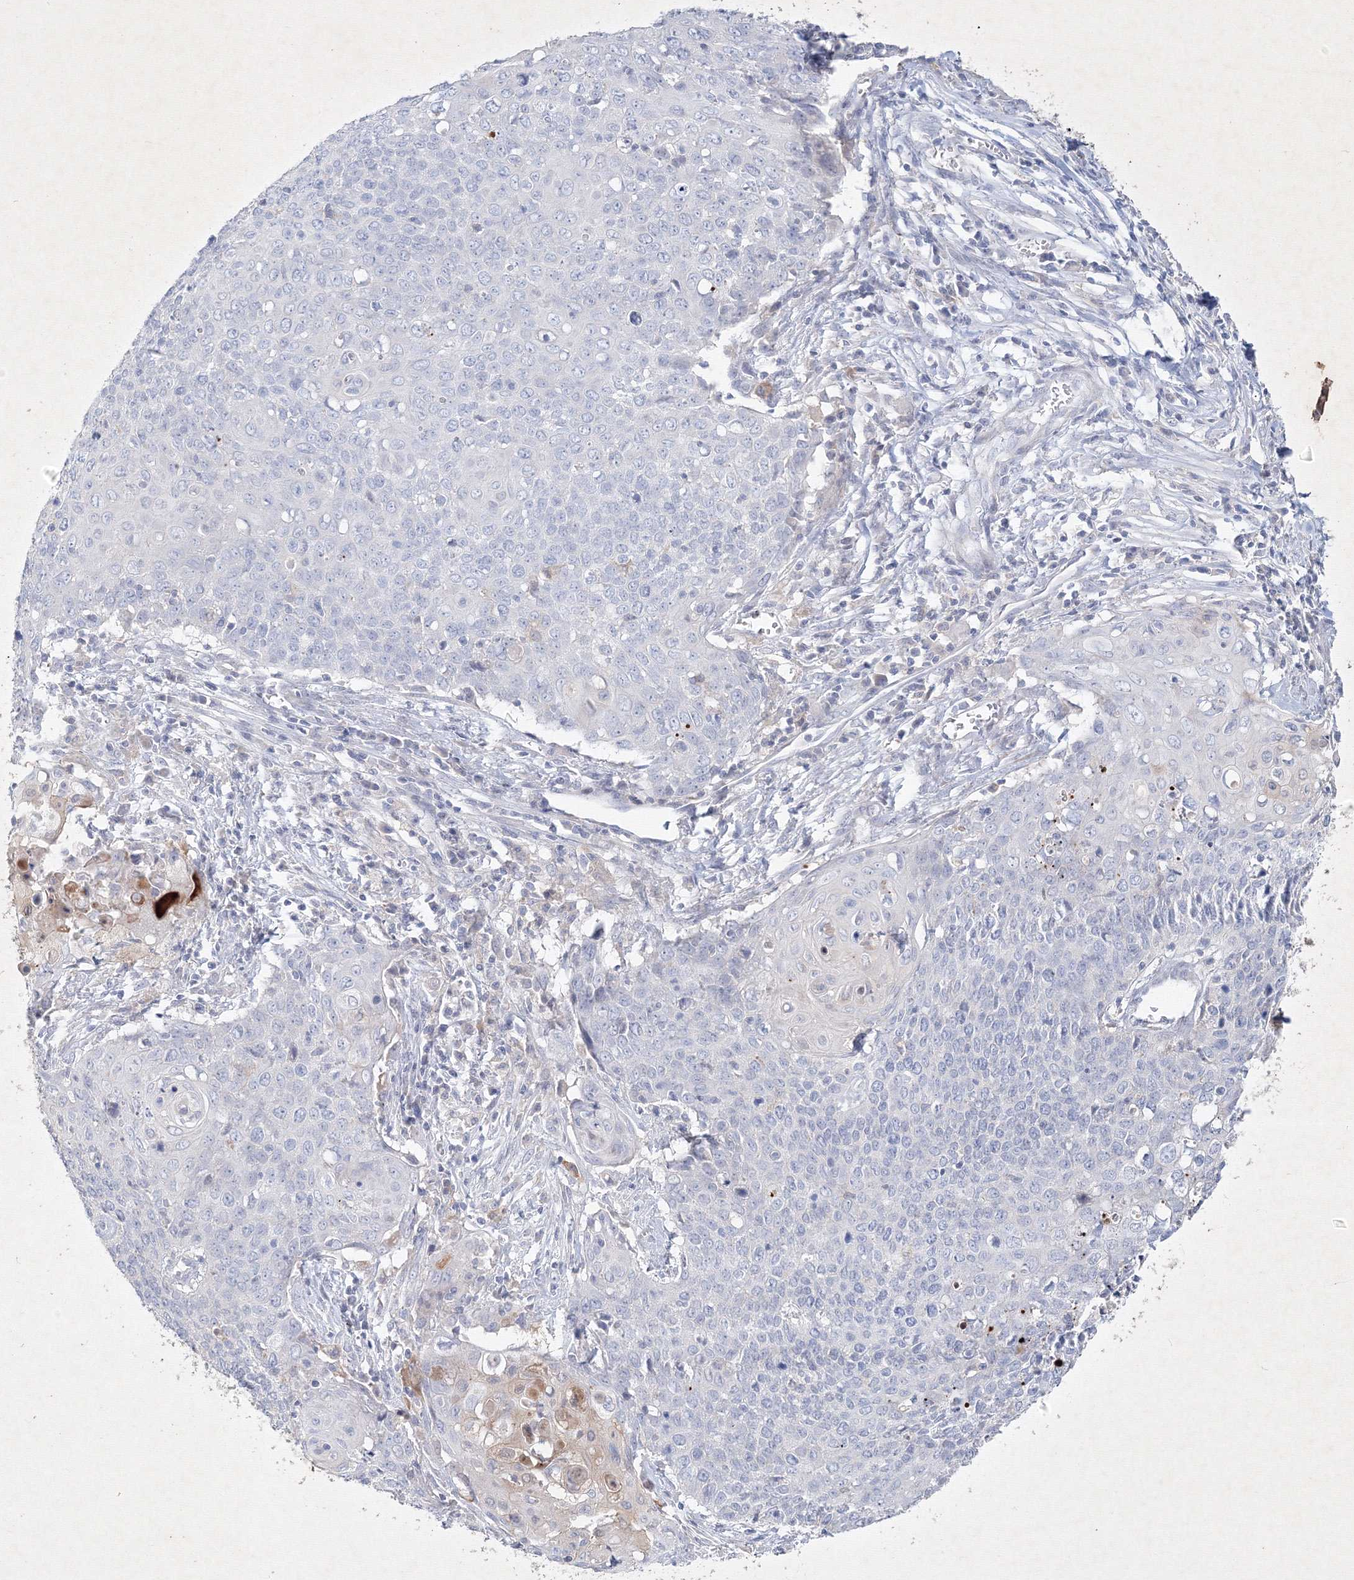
{"staining": {"intensity": "negative", "quantity": "none", "location": "none"}, "tissue": "cervical cancer", "cell_type": "Tumor cells", "image_type": "cancer", "snomed": [{"axis": "morphology", "description": "Squamous cell carcinoma, NOS"}, {"axis": "topography", "description": "Cervix"}], "caption": "Immunohistochemistry micrograph of neoplastic tissue: human squamous cell carcinoma (cervical) stained with DAB displays no significant protein positivity in tumor cells.", "gene": "CXXC4", "patient": {"sex": "female", "age": 39}}